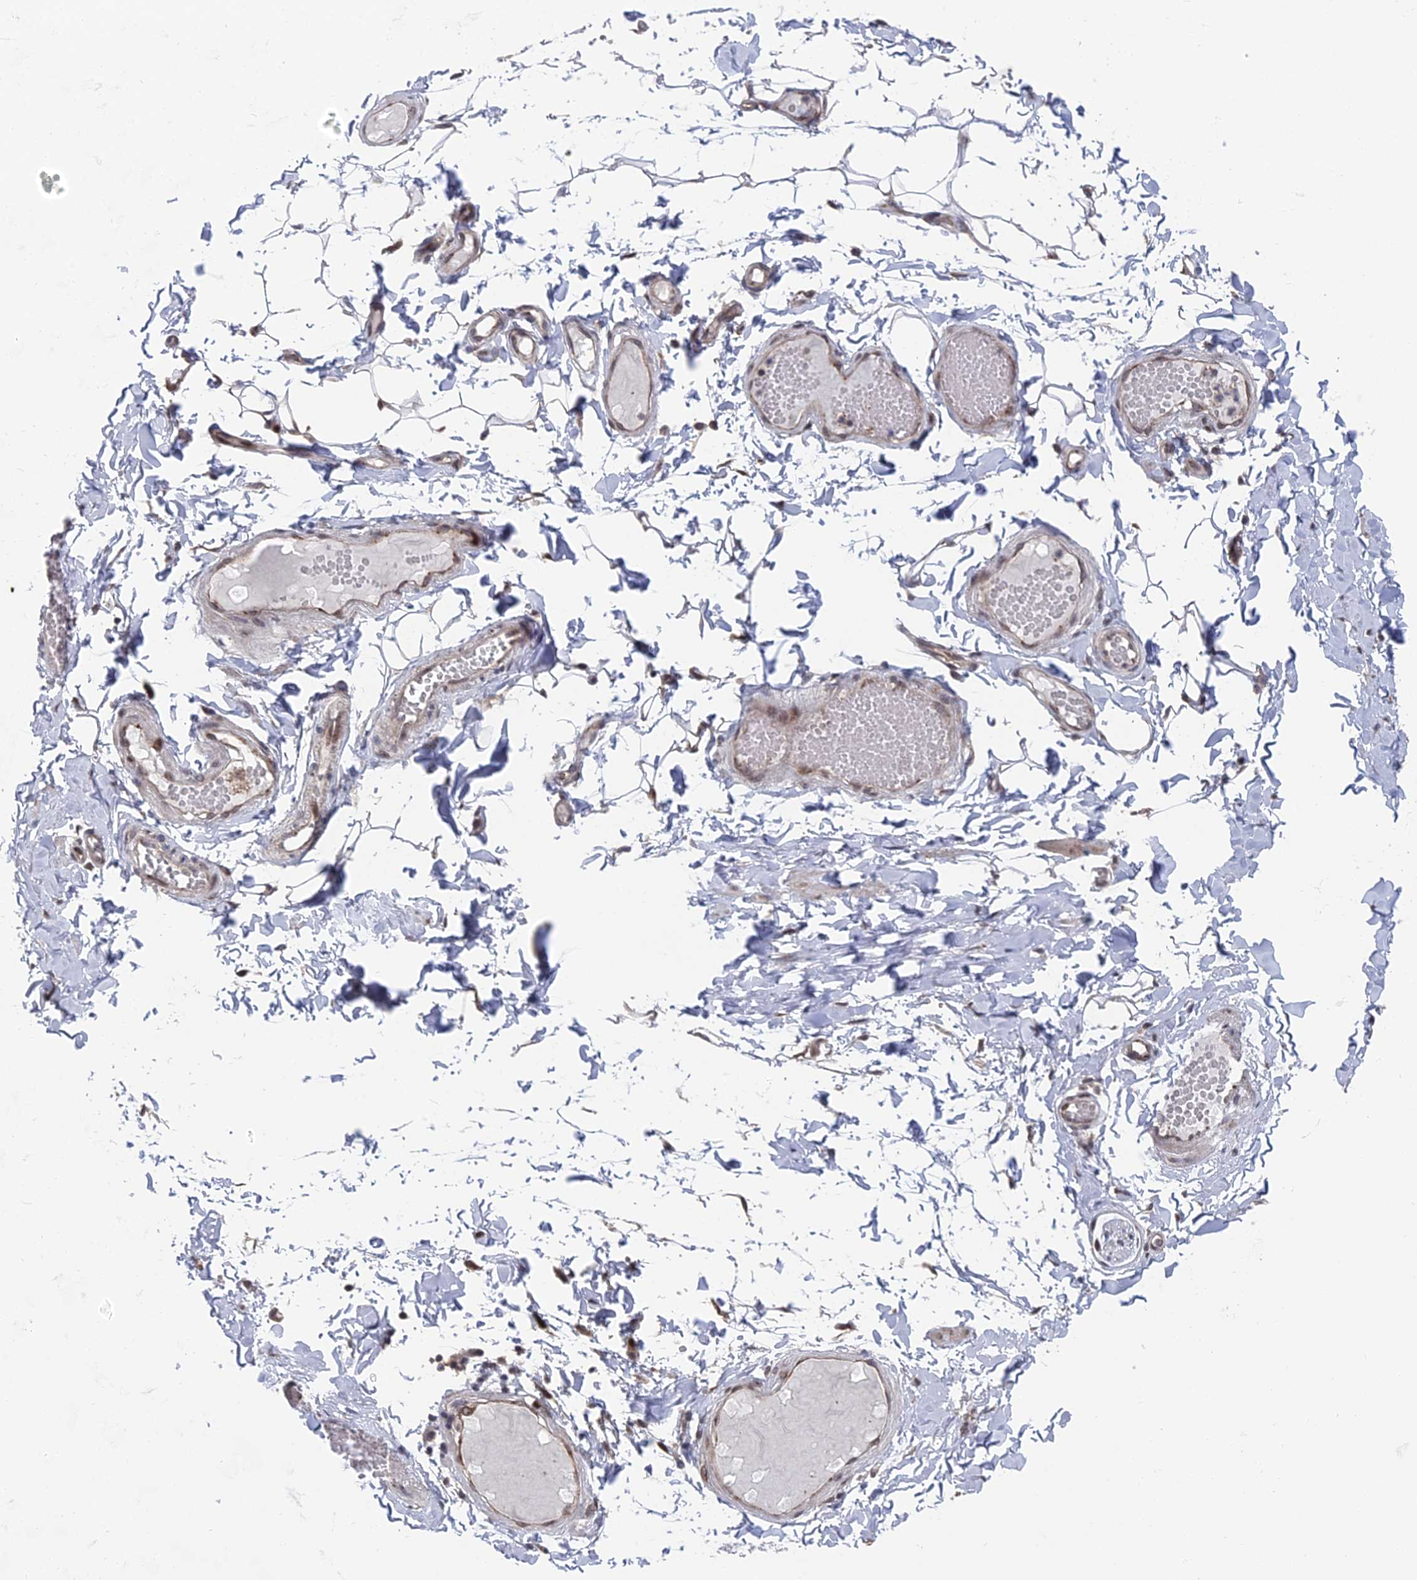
{"staining": {"intensity": "negative", "quantity": "none", "location": "none"}, "tissue": "adipose tissue", "cell_type": "Adipocytes", "image_type": "normal", "snomed": [{"axis": "morphology", "description": "Normal tissue, NOS"}, {"axis": "topography", "description": "Adipose tissue"}, {"axis": "topography", "description": "Vascular tissue"}, {"axis": "topography", "description": "Peripheral nerve tissue"}], "caption": "High power microscopy micrograph of an immunohistochemistry image of benign adipose tissue, revealing no significant staining in adipocytes. The staining is performed using DAB (3,3'-diaminobenzidine) brown chromogen with nuclei counter-stained in using hematoxylin.", "gene": "FHIP2A", "patient": {"sex": "male", "age": 25}}